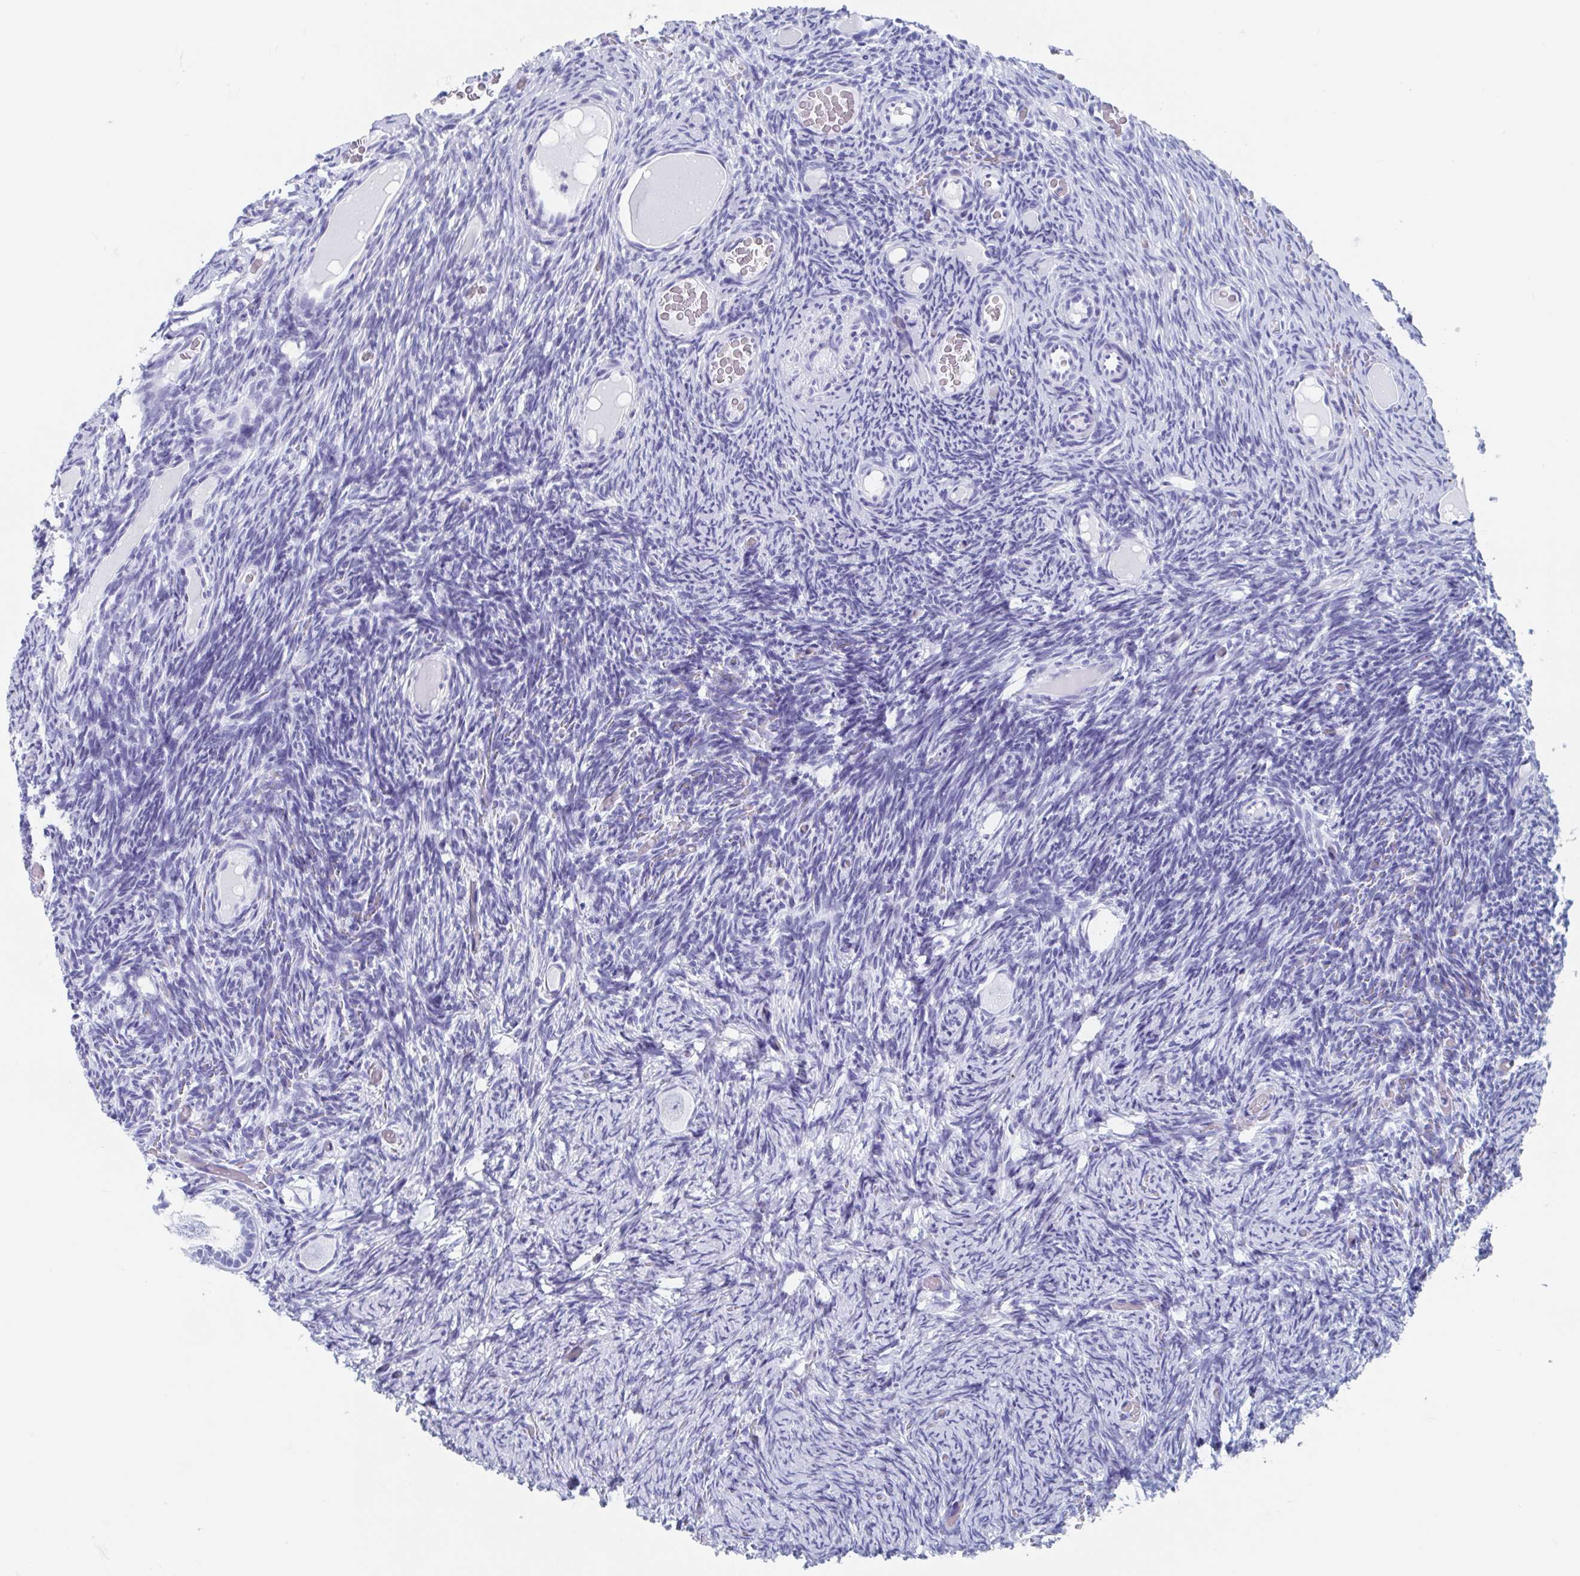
{"staining": {"intensity": "negative", "quantity": "none", "location": "none"}, "tissue": "ovary", "cell_type": "Follicle cells", "image_type": "normal", "snomed": [{"axis": "morphology", "description": "Normal tissue, NOS"}, {"axis": "topography", "description": "Ovary"}], "caption": "Immunohistochemical staining of normal ovary shows no significant positivity in follicle cells.", "gene": "HDGFL1", "patient": {"sex": "female", "age": 34}}